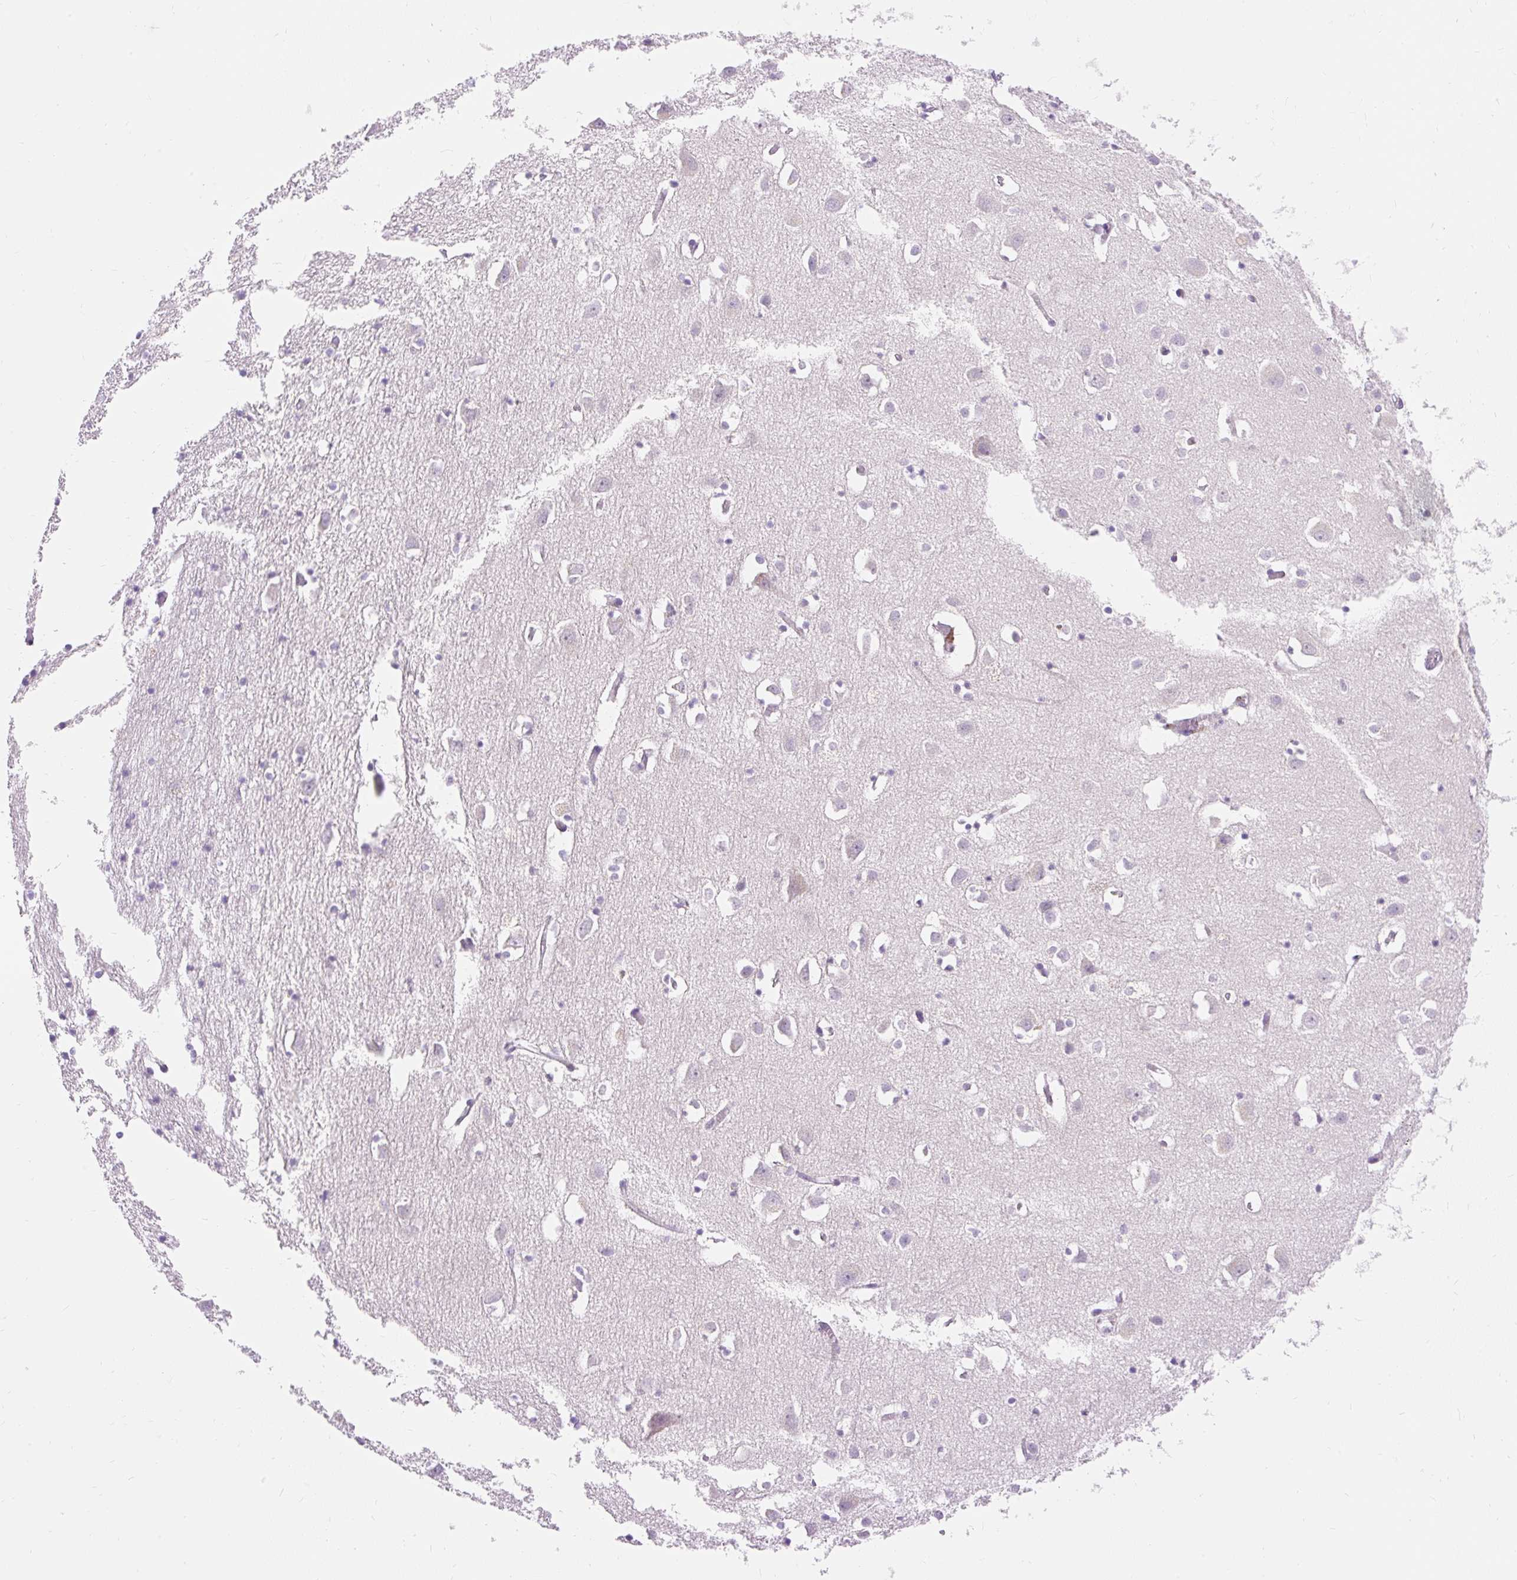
{"staining": {"intensity": "negative", "quantity": "none", "location": "none"}, "tissue": "cerebral cortex", "cell_type": "Endothelial cells", "image_type": "normal", "snomed": [{"axis": "morphology", "description": "Normal tissue, NOS"}, {"axis": "topography", "description": "Cerebral cortex"}], "caption": "This photomicrograph is of normal cerebral cortex stained with IHC to label a protein in brown with the nuclei are counter-stained blue. There is no expression in endothelial cells.", "gene": "TMEM150C", "patient": {"sex": "male", "age": 70}}